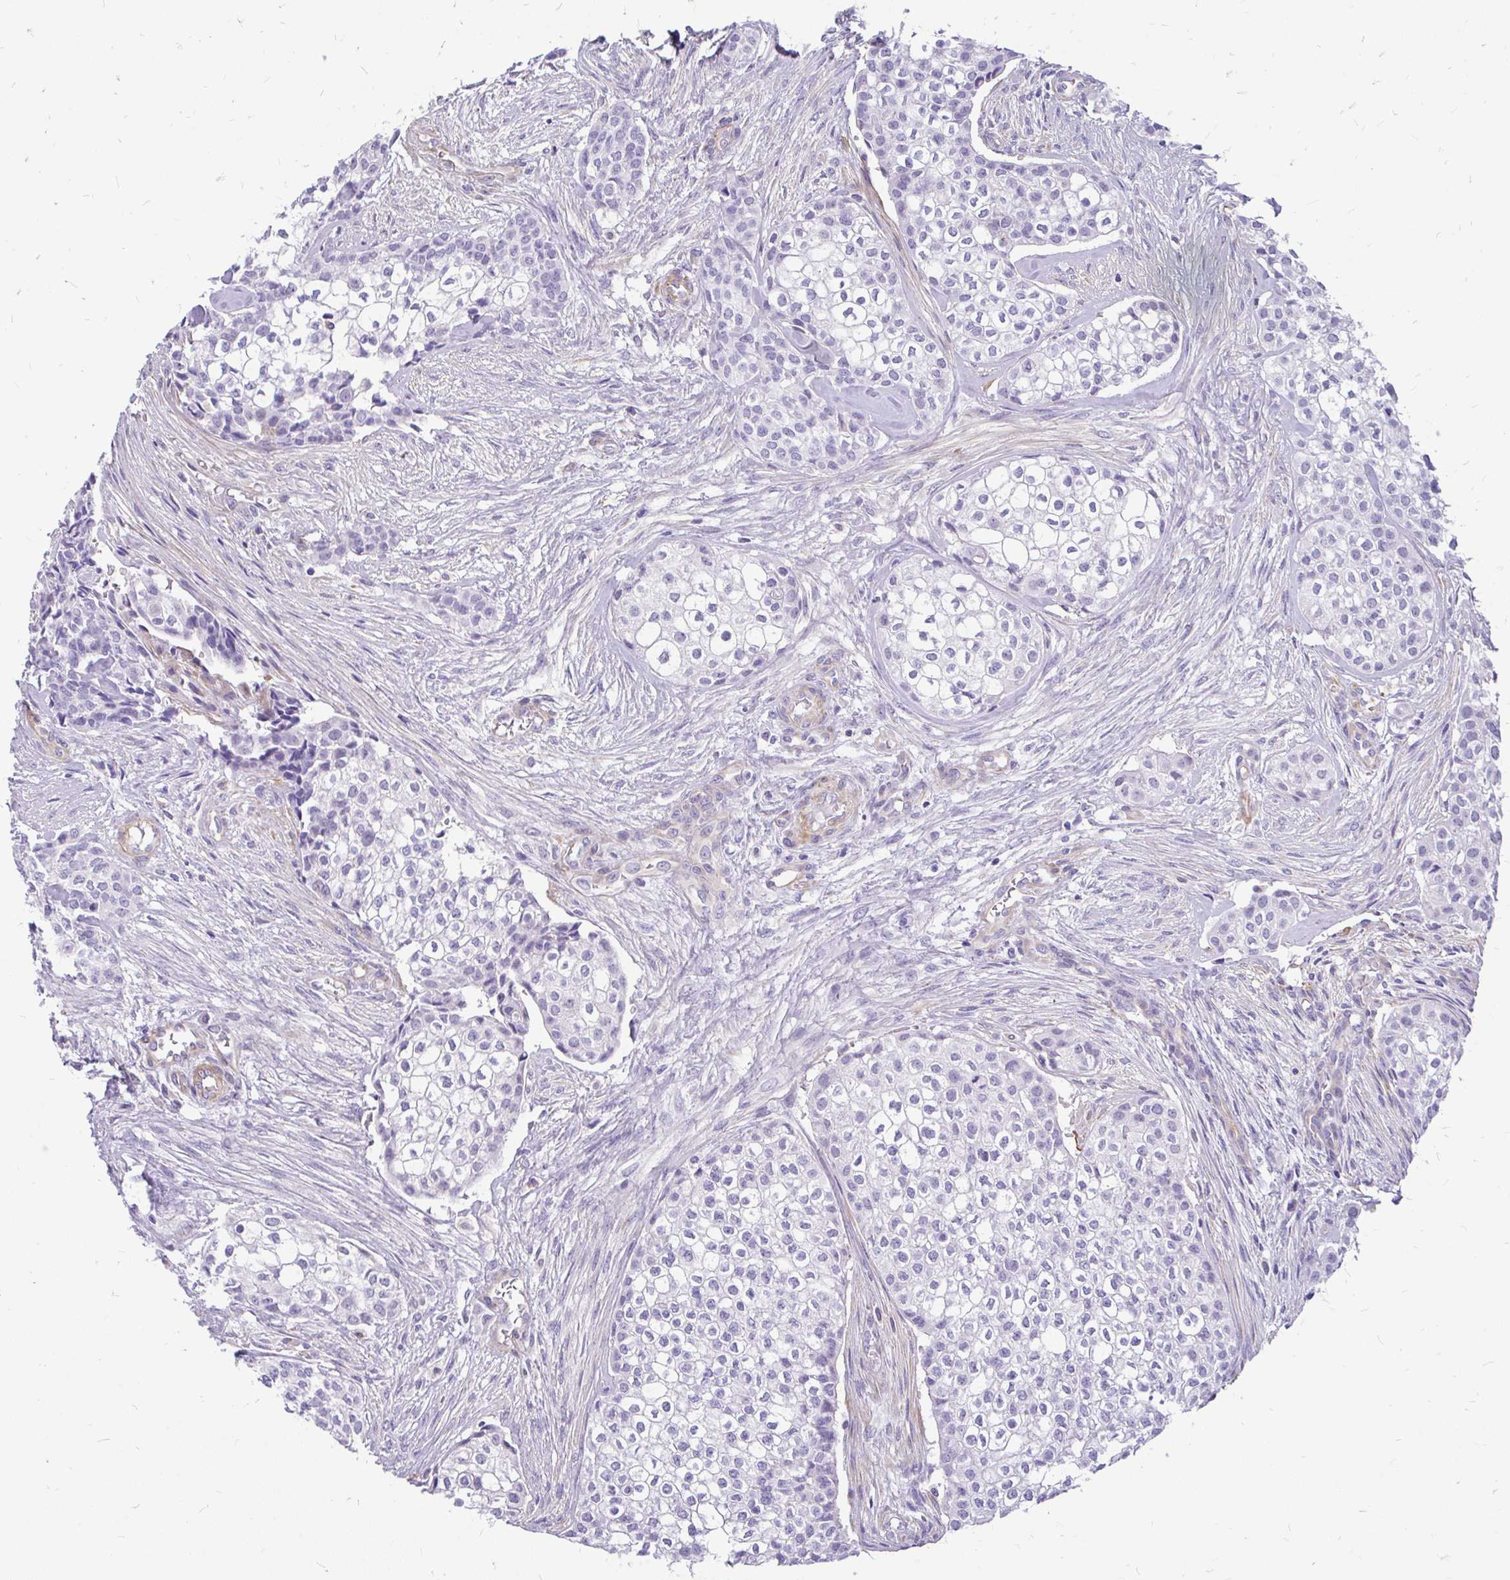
{"staining": {"intensity": "negative", "quantity": "none", "location": "none"}, "tissue": "head and neck cancer", "cell_type": "Tumor cells", "image_type": "cancer", "snomed": [{"axis": "morphology", "description": "Adenocarcinoma, NOS"}, {"axis": "topography", "description": "Head-Neck"}], "caption": "Tumor cells are negative for brown protein staining in head and neck adenocarcinoma.", "gene": "FAM83C", "patient": {"sex": "male", "age": 81}}